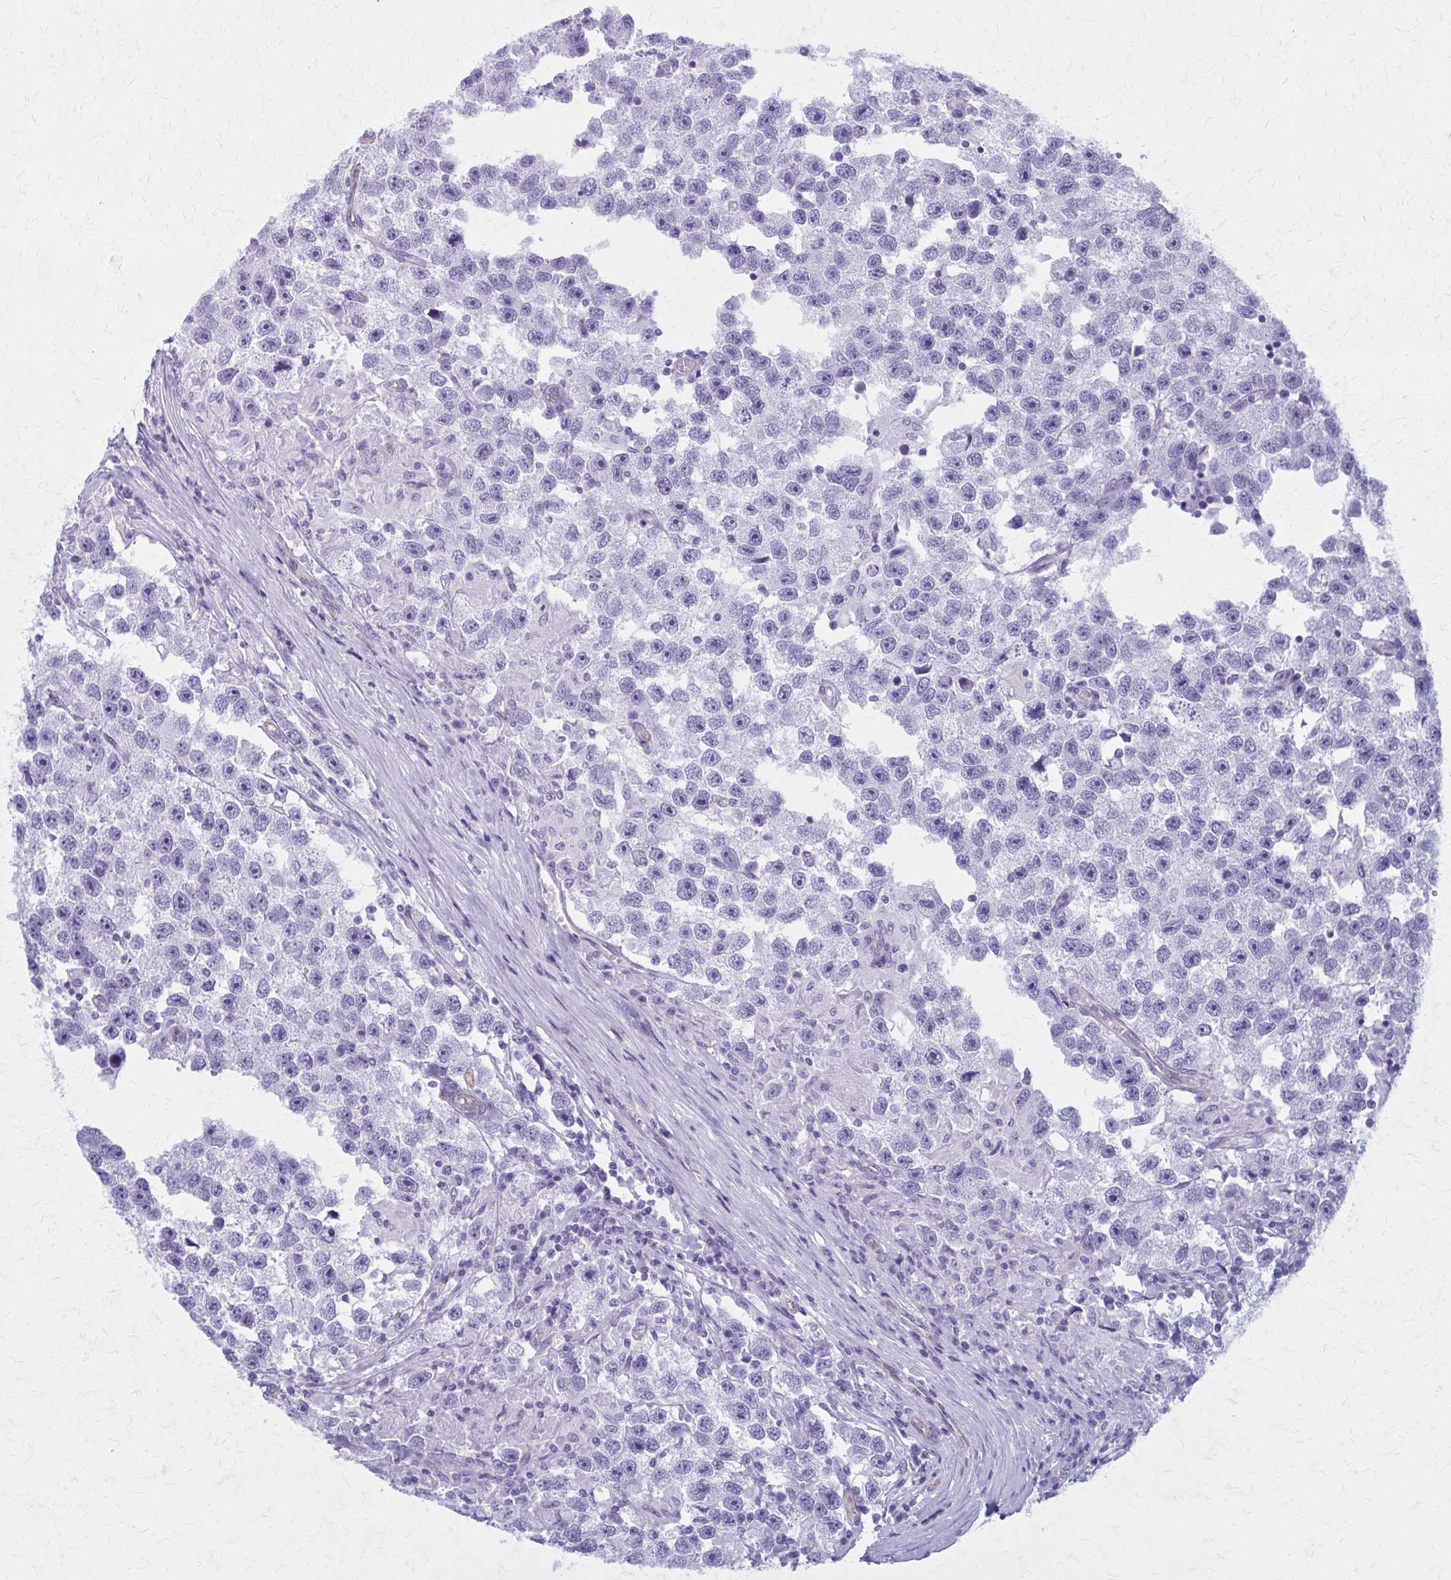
{"staining": {"intensity": "negative", "quantity": "none", "location": "none"}, "tissue": "testis cancer", "cell_type": "Tumor cells", "image_type": "cancer", "snomed": [{"axis": "morphology", "description": "Seminoma, NOS"}, {"axis": "topography", "description": "Testis"}], "caption": "Image shows no protein staining in tumor cells of testis cancer tissue.", "gene": "GFAP", "patient": {"sex": "male", "age": 26}}